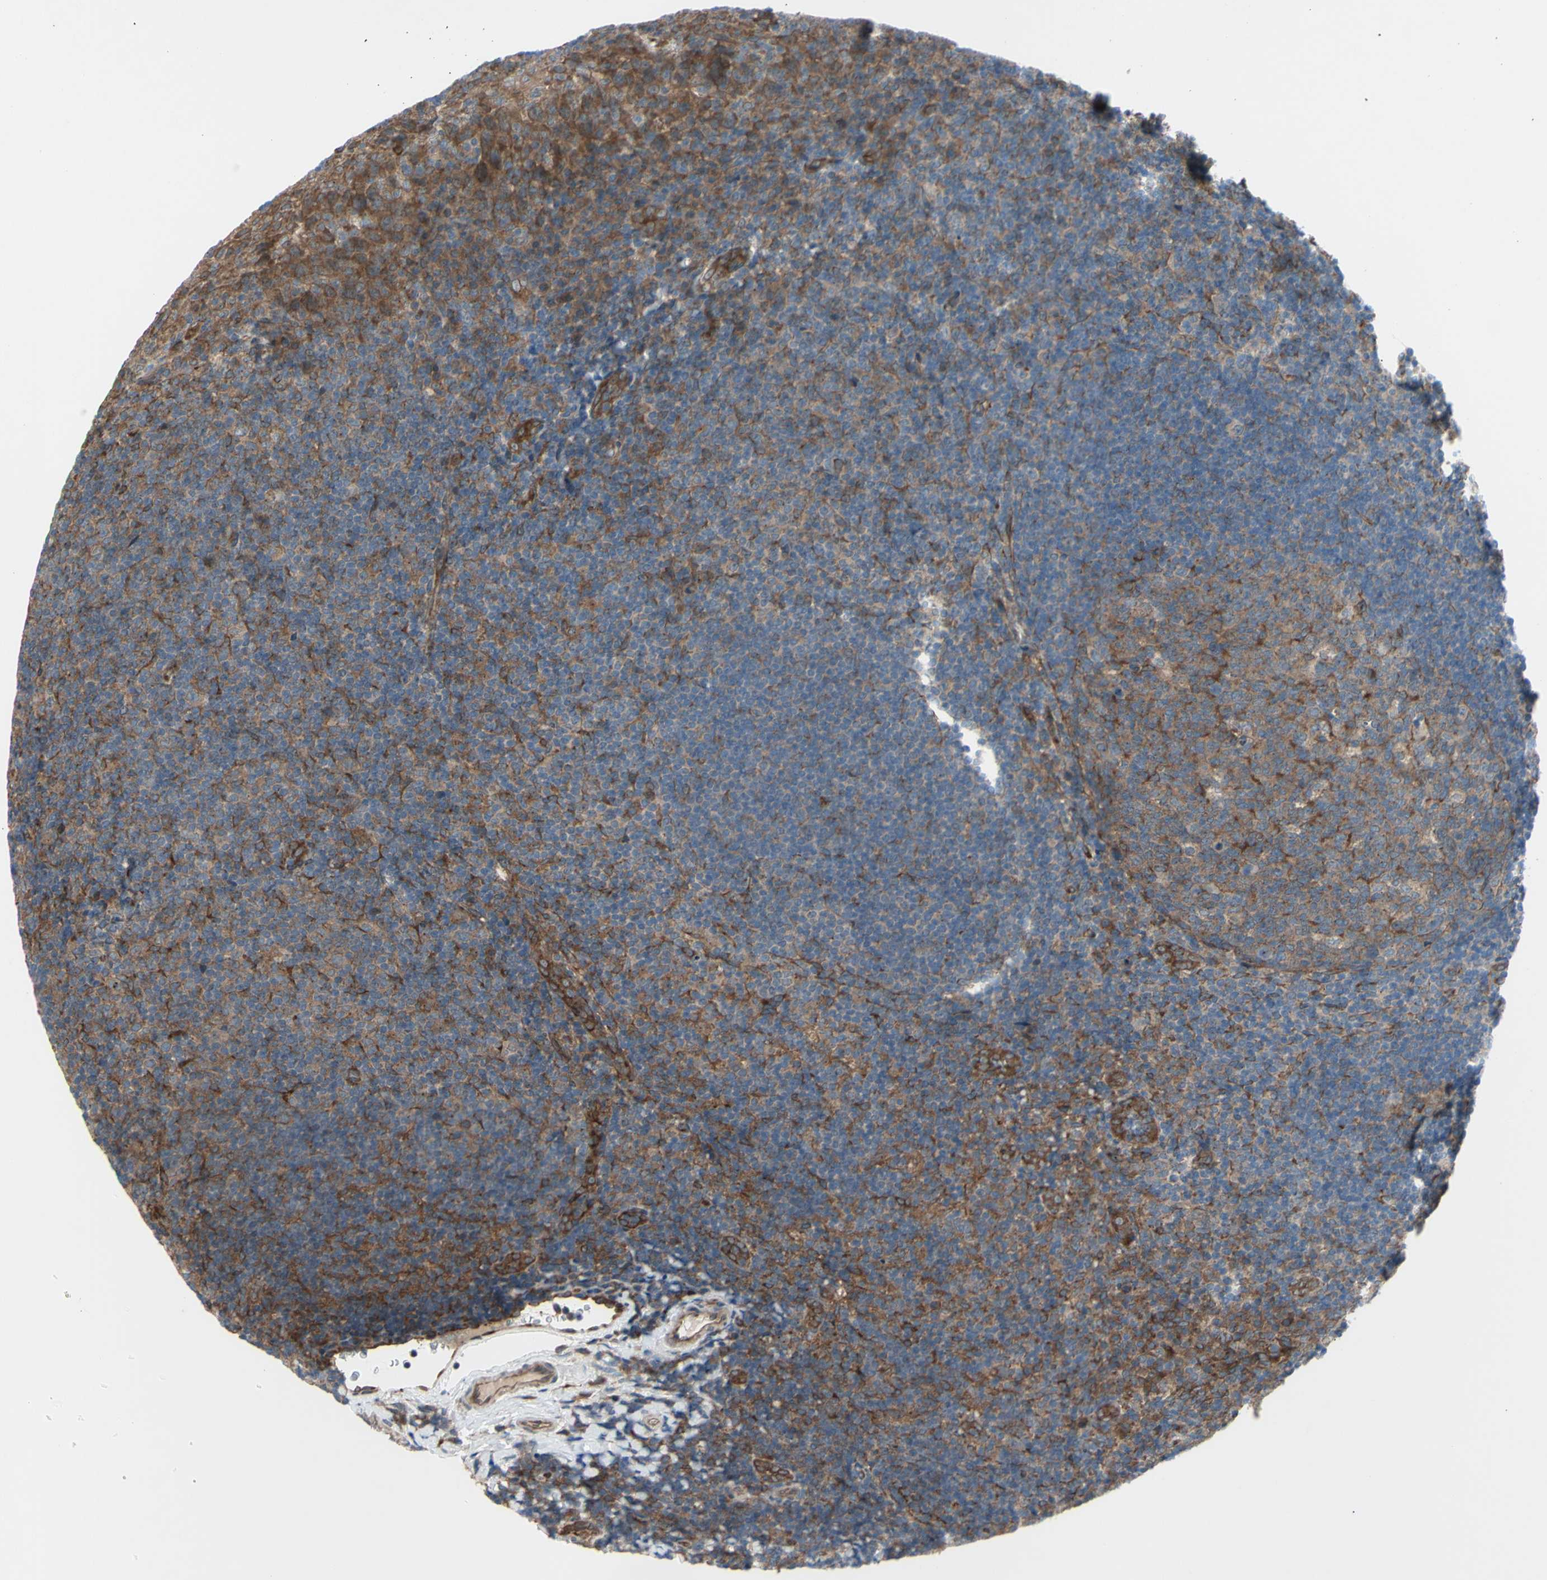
{"staining": {"intensity": "moderate", "quantity": ">75%", "location": "cytoplasmic/membranous"}, "tissue": "tonsil", "cell_type": "Germinal center cells", "image_type": "normal", "snomed": [{"axis": "morphology", "description": "Normal tissue, NOS"}, {"axis": "topography", "description": "Tonsil"}], "caption": "Unremarkable tonsil was stained to show a protein in brown. There is medium levels of moderate cytoplasmic/membranous positivity in approximately >75% of germinal center cells. (brown staining indicates protein expression, while blue staining denotes nuclei).", "gene": "DYNLRB1", "patient": {"sex": "male", "age": 37}}